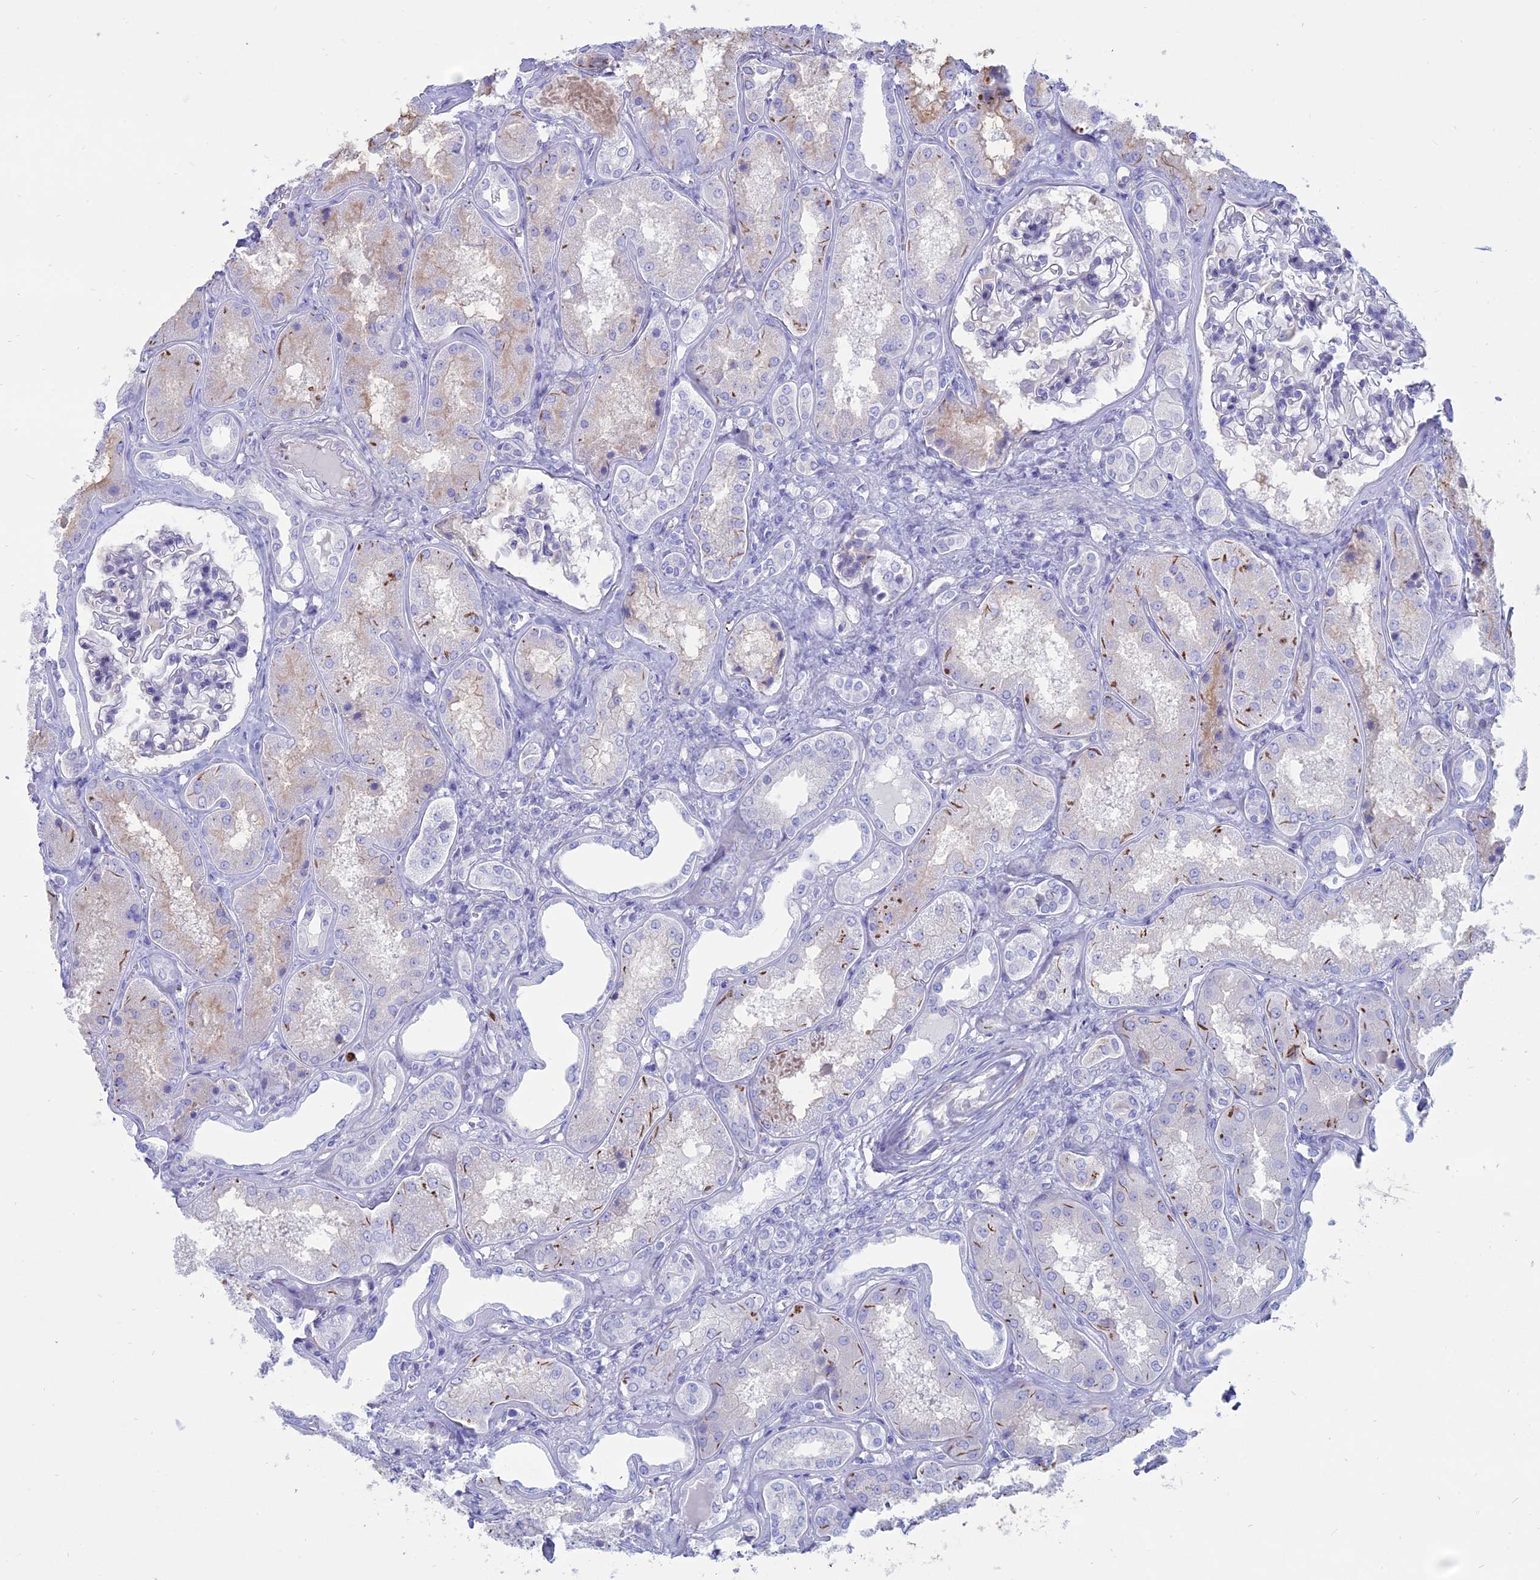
{"staining": {"intensity": "negative", "quantity": "none", "location": "none"}, "tissue": "kidney", "cell_type": "Cells in glomeruli", "image_type": "normal", "snomed": [{"axis": "morphology", "description": "Normal tissue, NOS"}, {"axis": "topography", "description": "Kidney"}], "caption": "This is a histopathology image of immunohistochemistry (IHC) staining of normal kidney, which shows no positivity in cells in glomeruli.", "gene": "OR2AE1", "patient": {"sex": "female", "age": 56}}